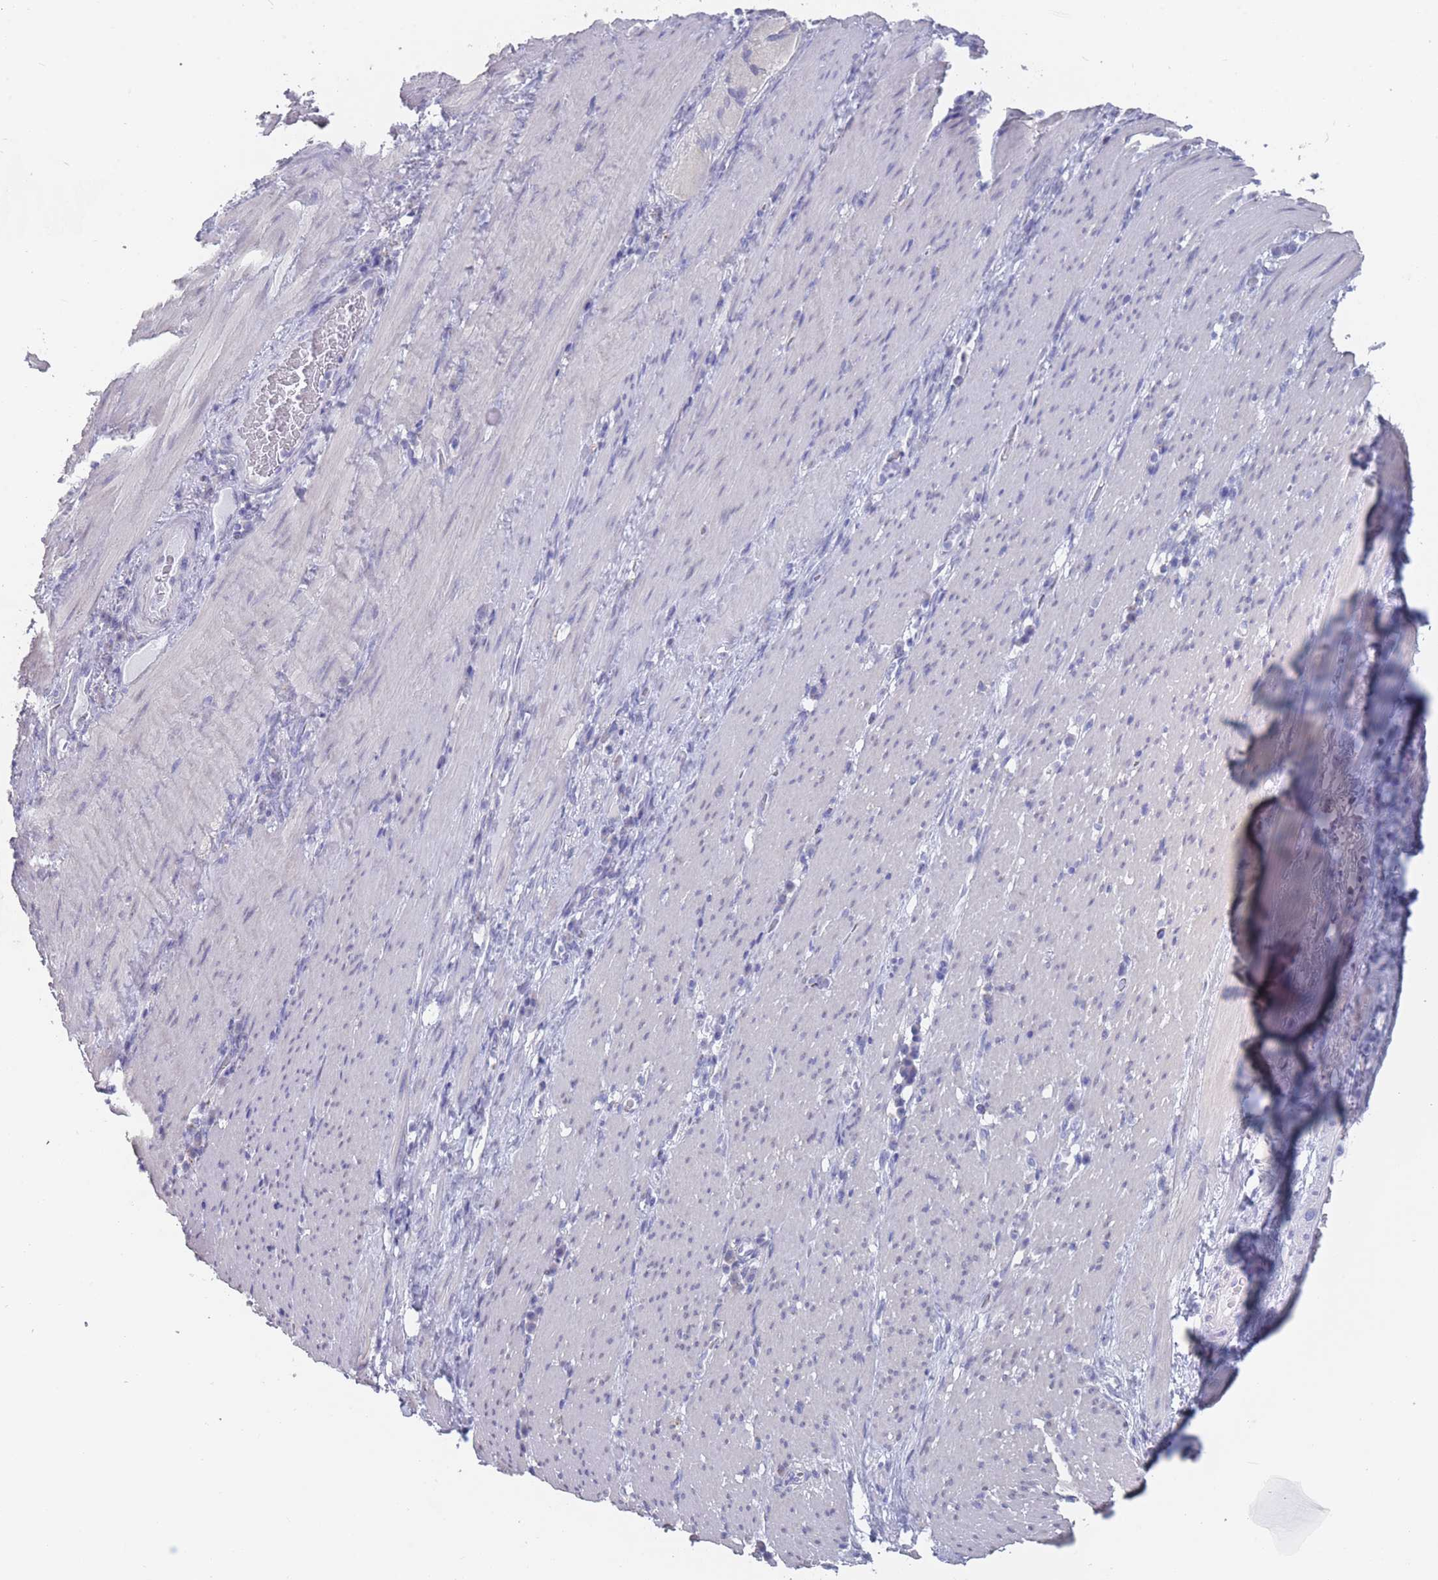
{"staining": {"intensity": "negative", "quantity": "none", "location": "none"}, "tissue": "stomach cancer", "cell_type": "Tumor cells", "image_type": "cancer", "snomed": [{"axis": "morphology", "description": "Normal tissue, NOS"}, {"axis": "morphology", "description": "Adenocarcinoma, NOS"}, {"axis": "topography", "description": "Stomach"}], "caption": "Stomach cancer was stained to show a protein in brown. There is no significant positivity in tumor cells.", "gene": "CYP51A1", "patient": {"sex": "female", "age": 64}}